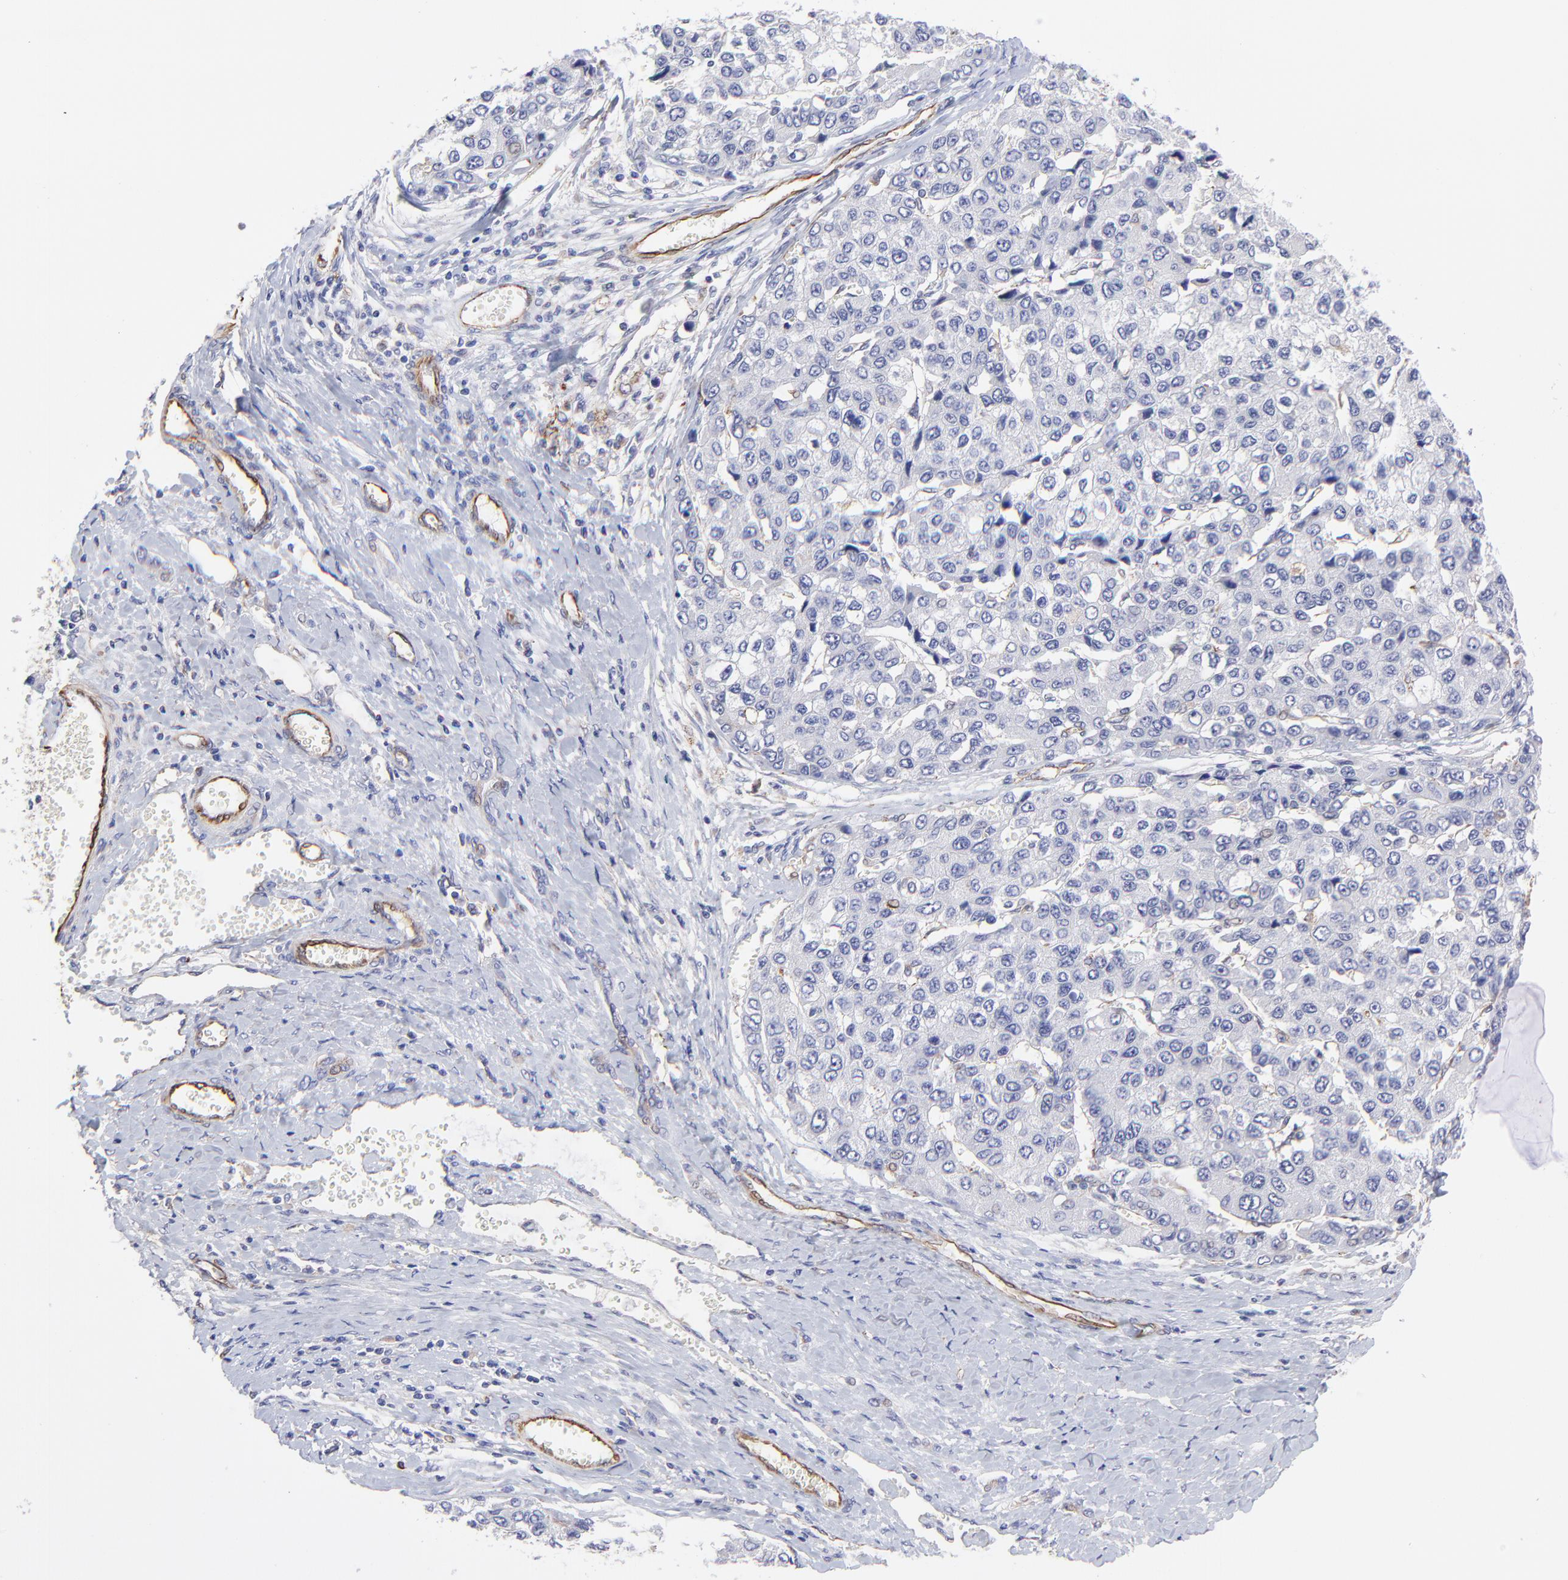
{"staining": {"intensity": "negative", "quantity": "none", "location": "none"}, "tissue": "liver cancer", "cell_type": "Tumor cells", "image_type": "cancer", "snomed": [{"axis": "morphology", "description": "Carcinoma, Hepatocellular, NOS"}, {"axis": "topography", "description": "Liver"}], "caption": "Immunohistochemistry of human hepatocellular carcinoma (liver) displays no expression in tumor cells.", "gene": "COX8C", "patient": {"sex": "female", "age": 66}}